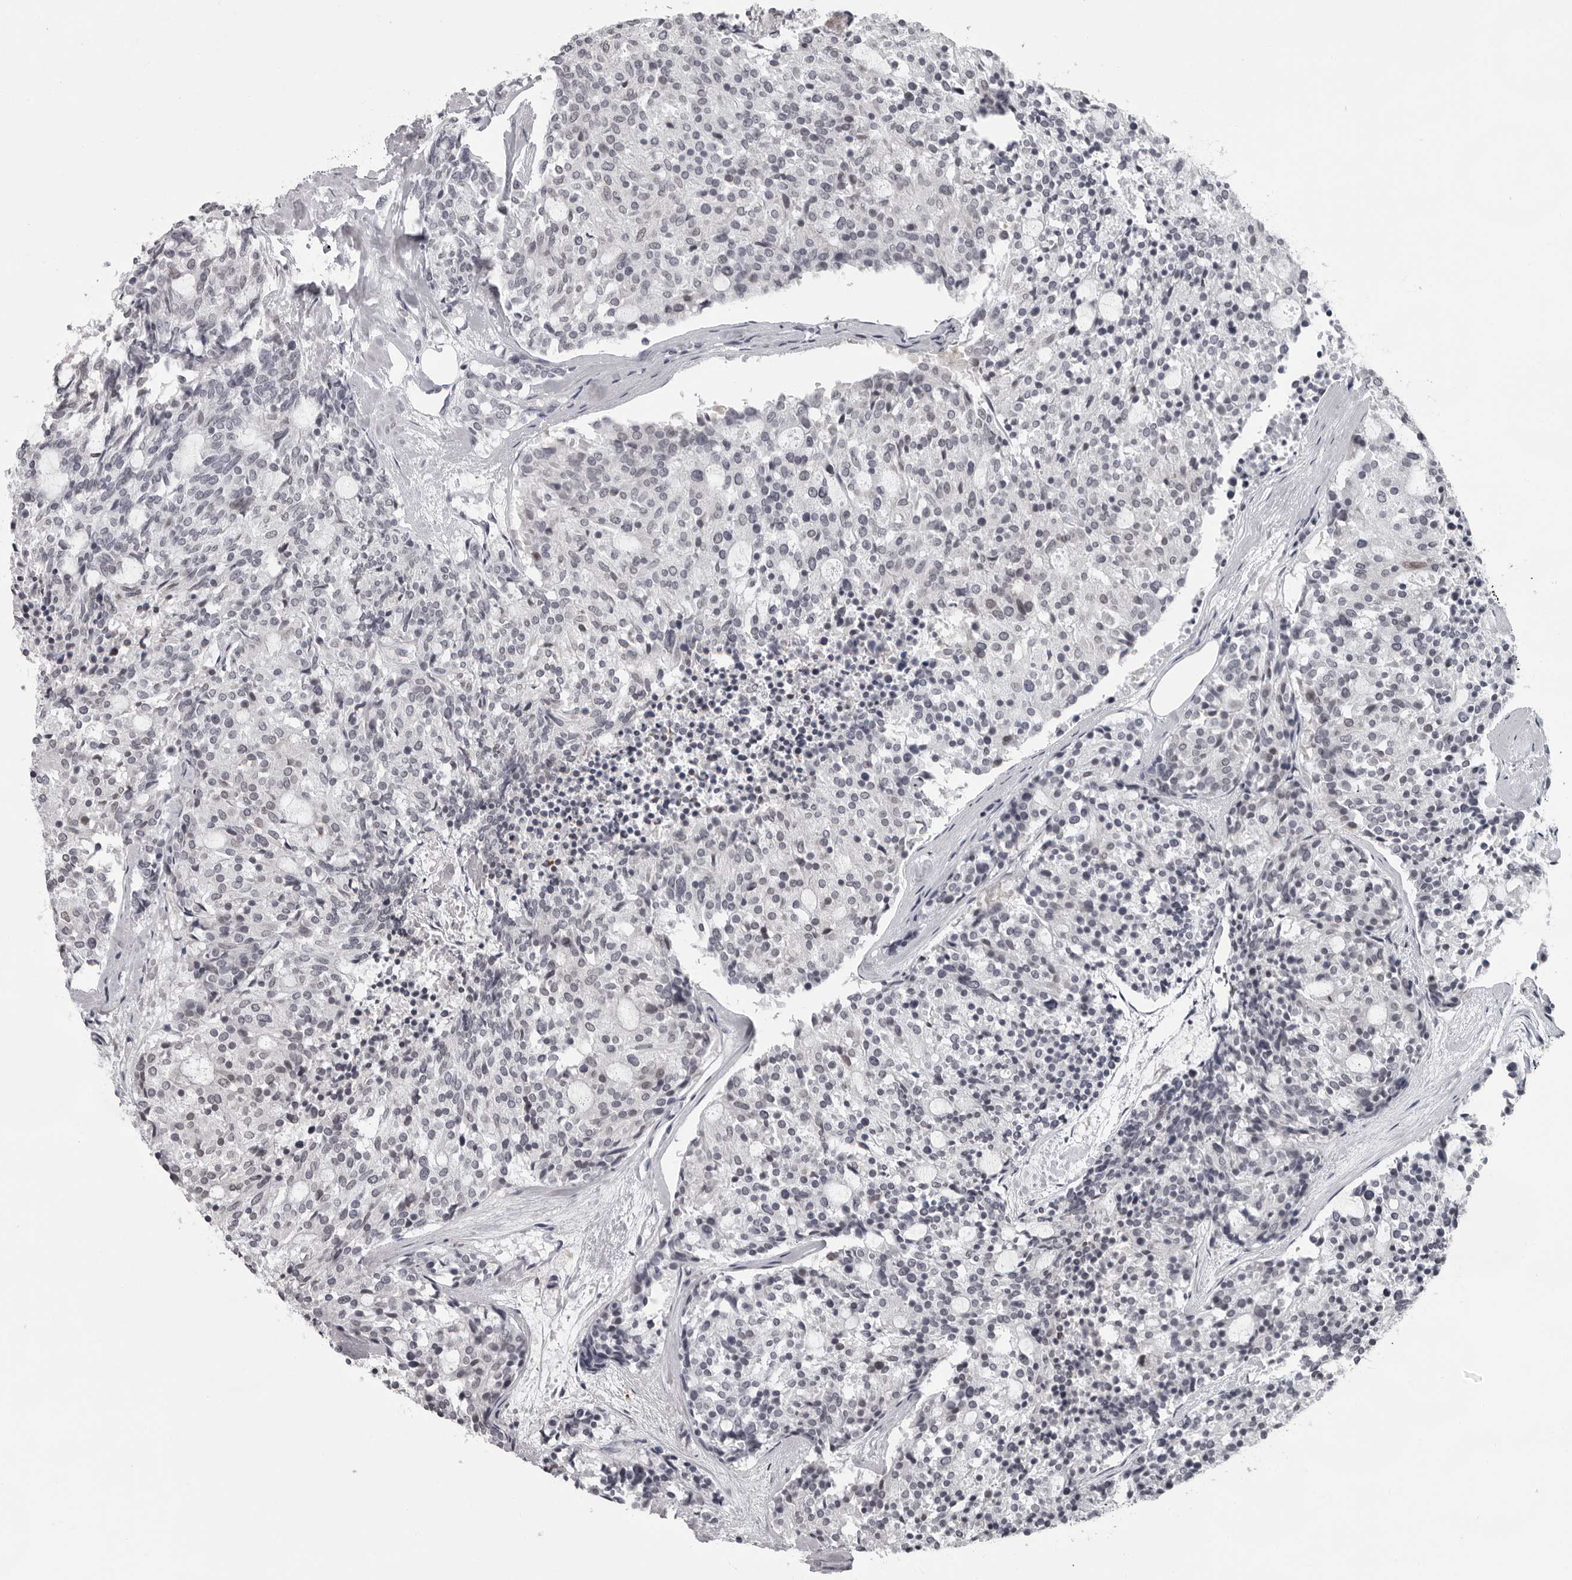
{"staining": {"intensity": "negative", "quantity": "none", "location": "none"}, "tissue": "carcinoid", "cell_type": "Tumor cells", "image_type": "cancer", "snomed": [{"axis": "morphology", "description": "Carcinoid, malignant, NOS"}, {"axis": "topography", "description": "Pancreas"}], "caption": "High power microscopy histopathology image of an IHC histopathology image of malignant carcinoid, revealing no significant staining in tumor cells.", "gene": "LZIC", "patient": {"sex": "female", "age": 54}}